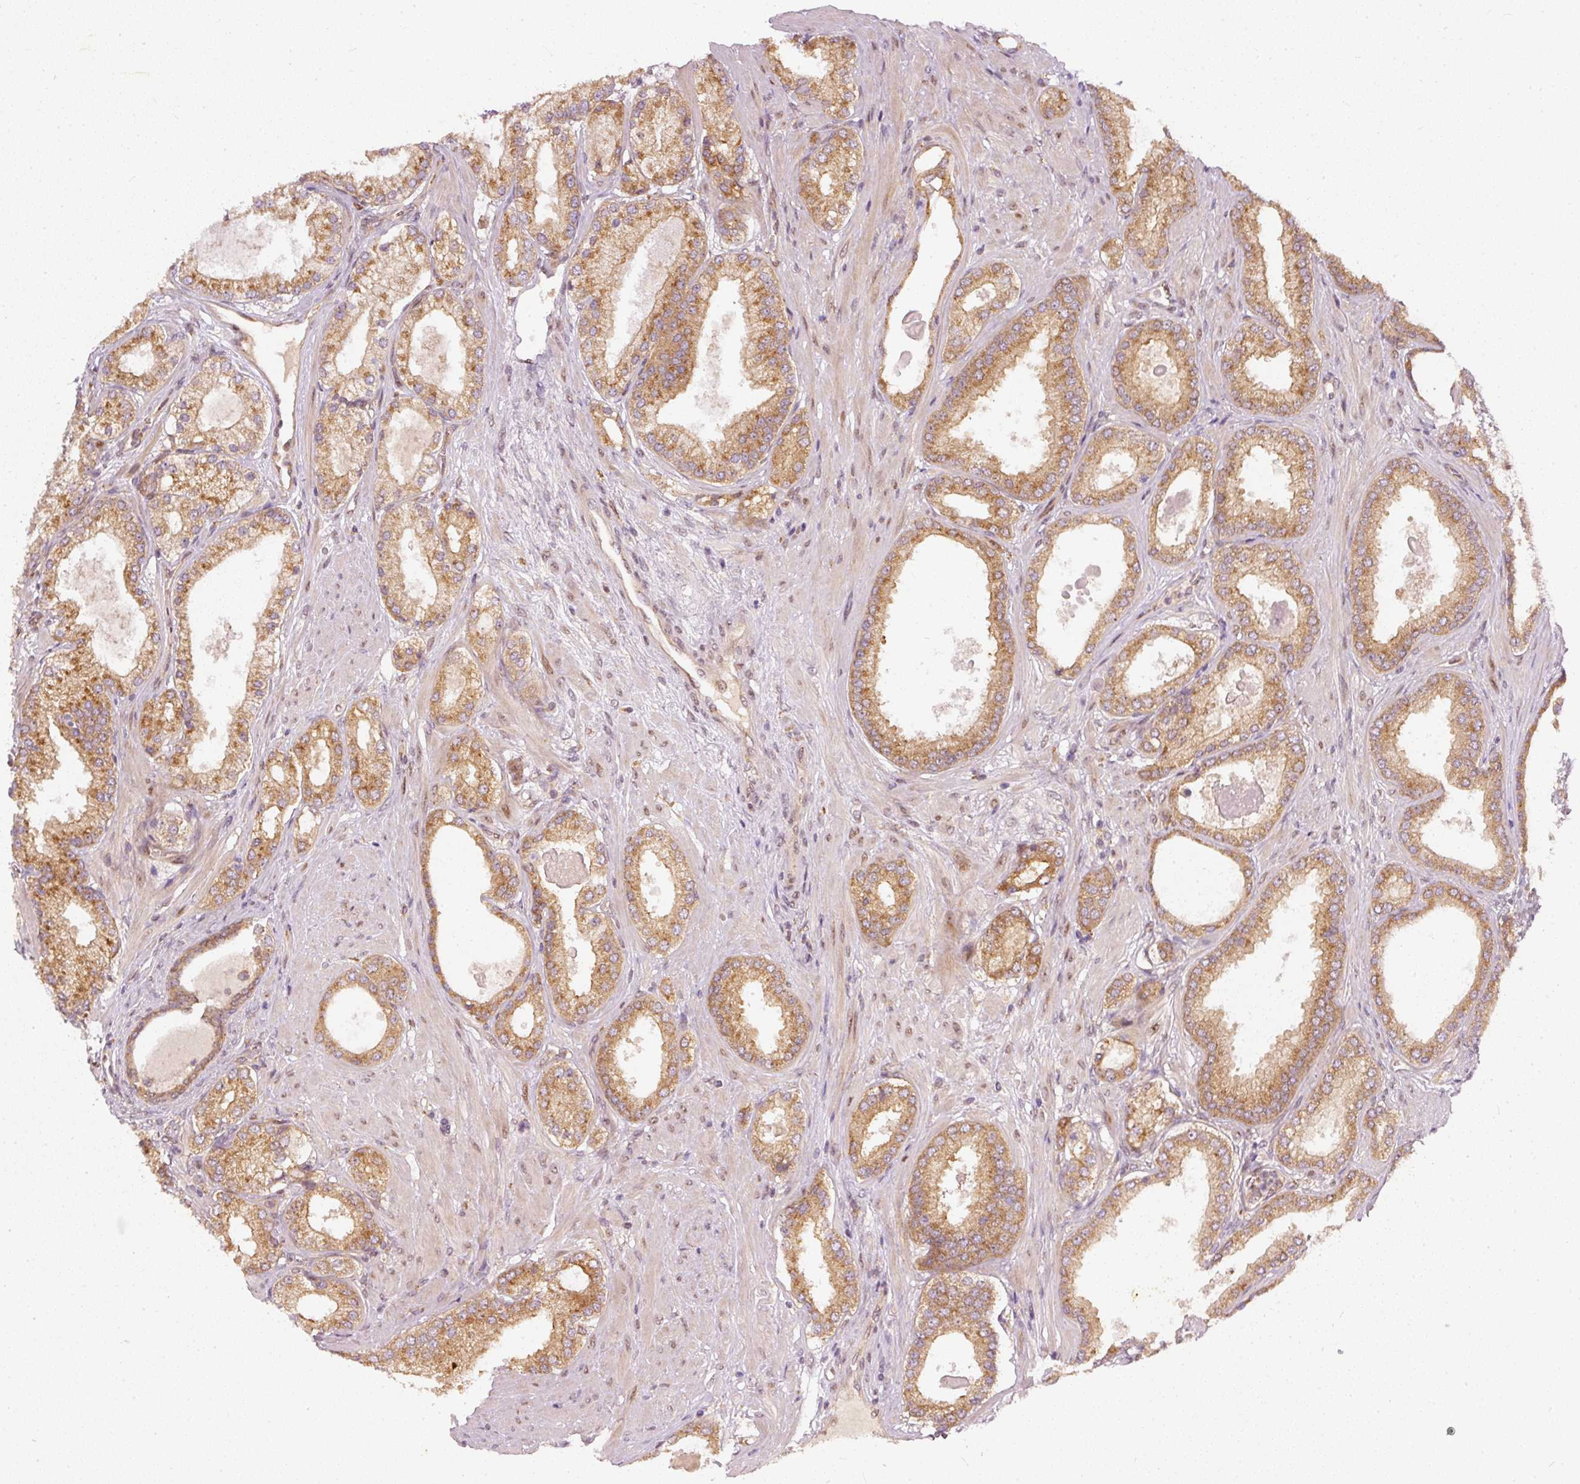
{"staining": {"intensity": "moderate", "quantity": ">75%", "location": "cytoplasmic/membranous"}, "tissue": "prostate cancer", "cell_type": "Tumor cells", "image_type": "cancer", "snomed": [{"axis": "morphology", "description": "Adenocarcinoma, Low grade"}, {"axis": "topography", "description": "Prostate"}], "caption": "The immunohistochemical stain shows moderate cytoplasmic/membranous positivity in tumor cells of prostate adenocarcinoma (low-grade) tissue. (DAB IHC, brown staining for protein, blue staining for nuclei).", "gene": "ZNF580", "patient": {"sex": "male", "age": 59}}